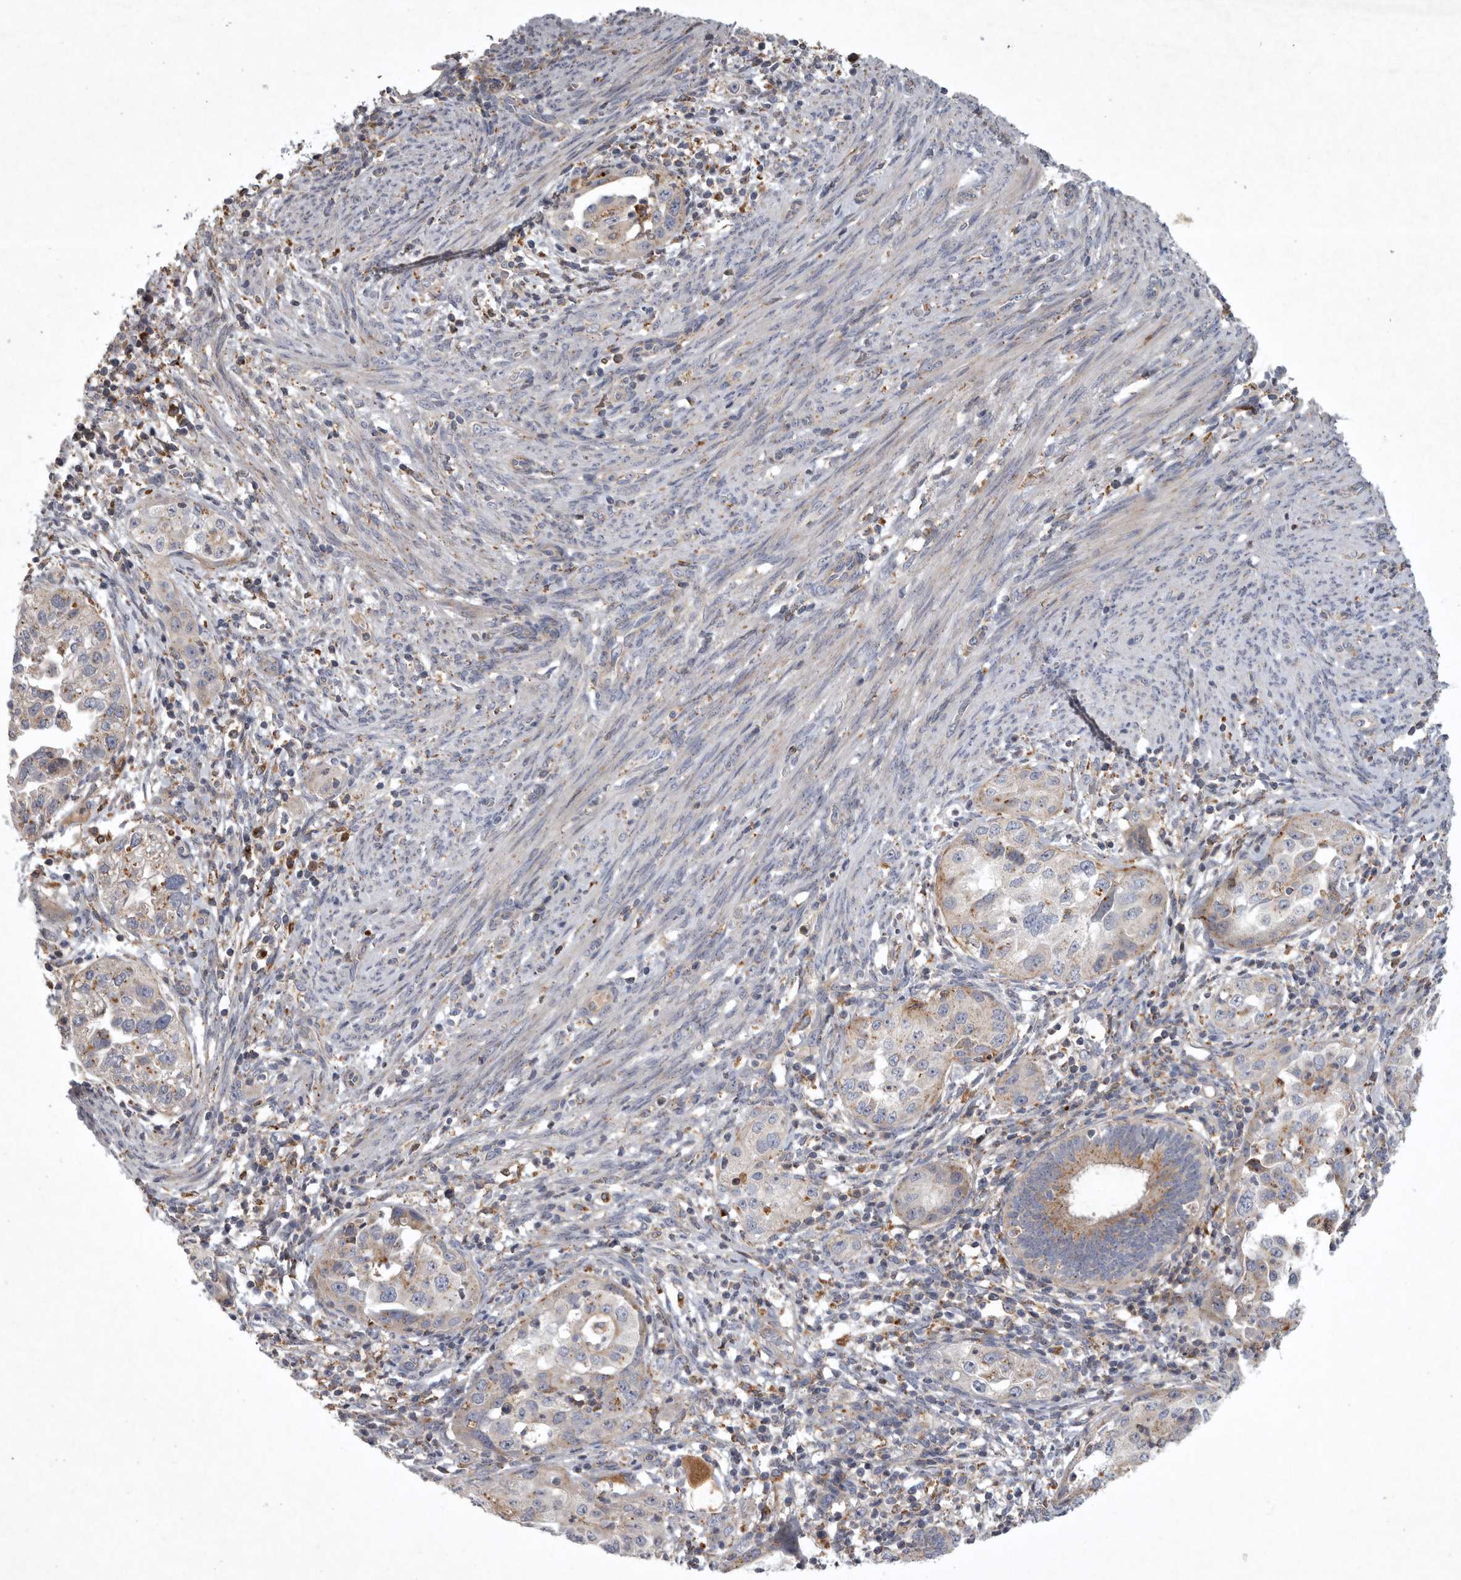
{"staining": {"intensity": "moderate", "quantity": "<25%", "location": "cytoplasmic/membranous"}, "tissue": "endometrial cancer", "cell_type": "Tumor cells", "image_type": "cancer", "snomed": [{"axis": "morphology", "description": "Adenocarcinoma, NOS"}, {"axis": "topography", "description": "Endometrium"}], "caption": "This histopathology image shows immunohistochemistry (IHC) staining of human adenocarcinoma (endometrial), with low moderate cytoplasmic/membranous staining in about <25% of tumor cells.", "gene": "LAMTOR3", "patient": {"sex": "female", "age": 85}}